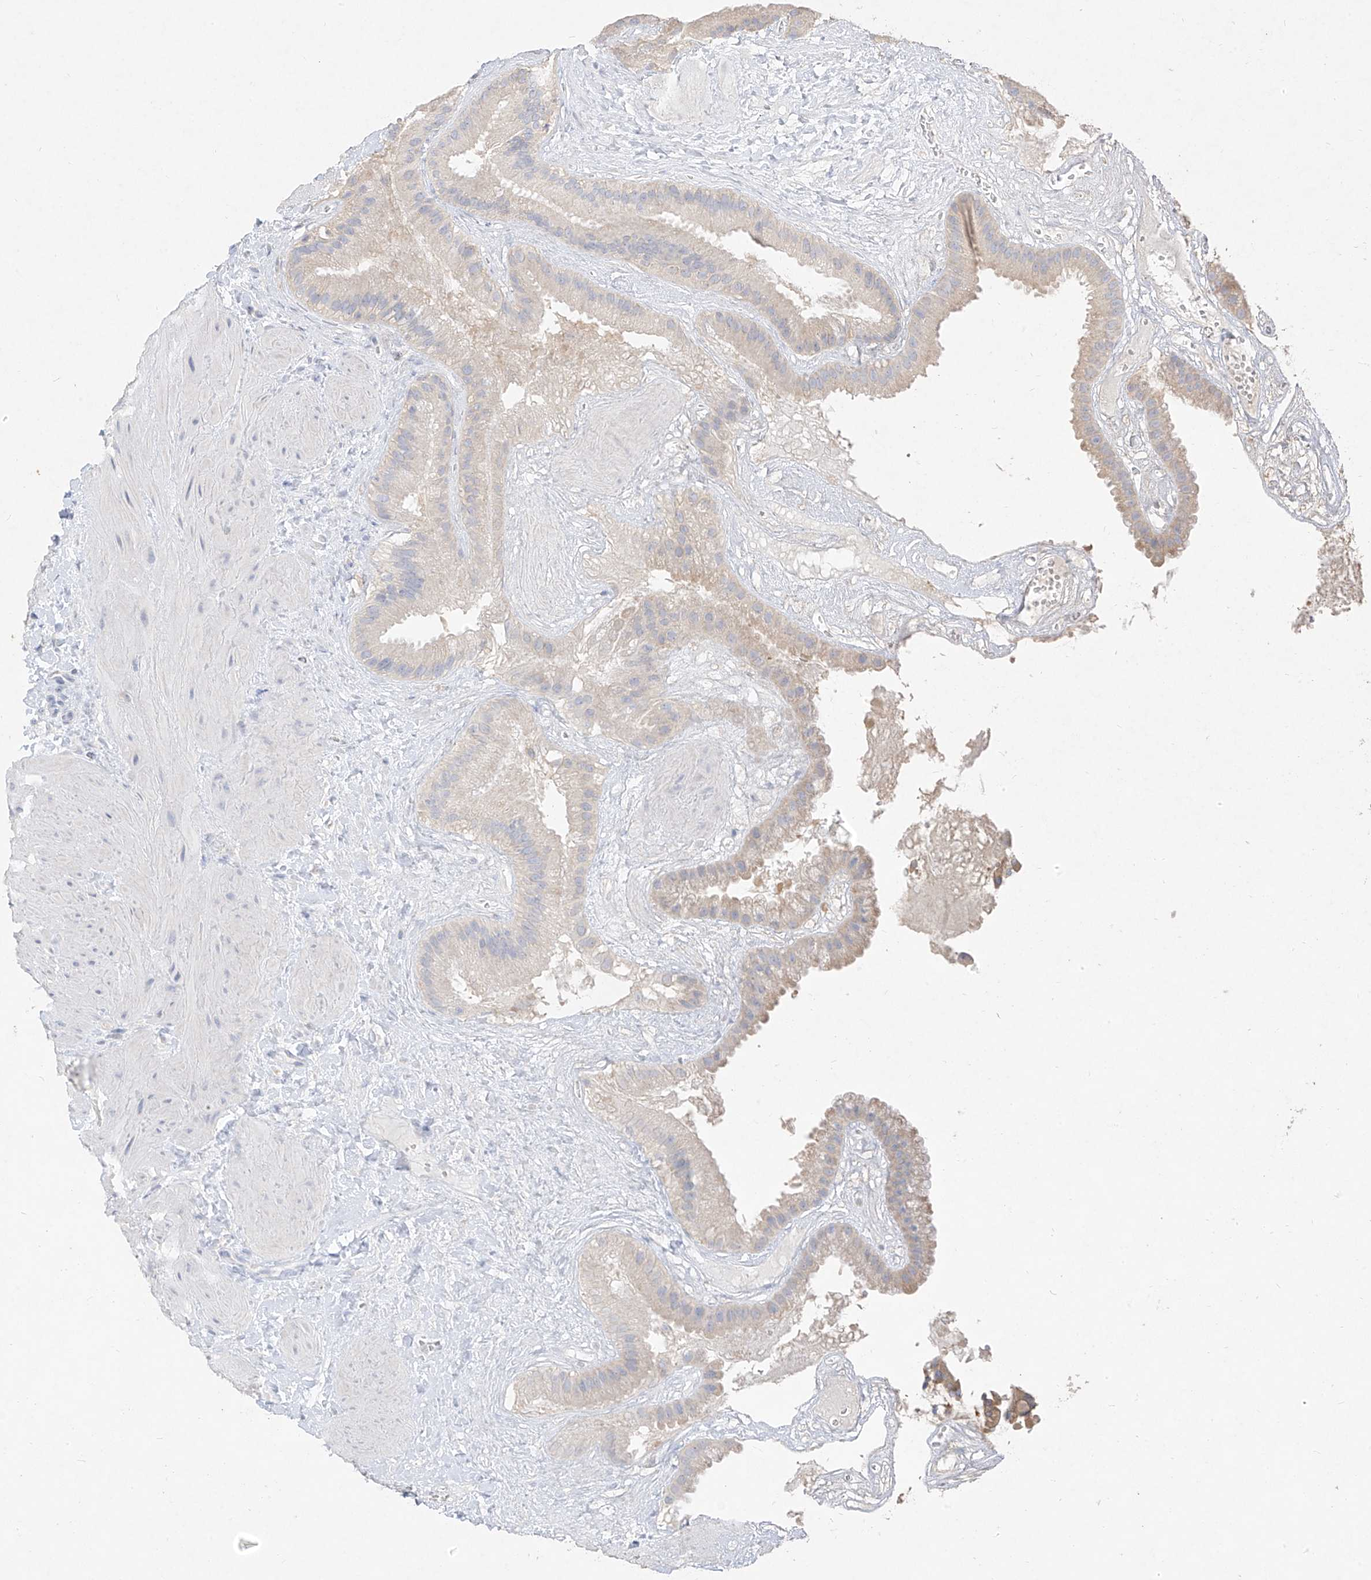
{"staining": {"intensity": "weak", "quantity": "<25%", "location": "cytoplasmic/membranous"}, "tissue": "gallbladder", "cell_type": "Glandular cells", "image_type": "normal", "snomed": [{"axis": "morphology", "description": "Normal tissue, NOS"}, {"axis": "topography", "description": "Gallbladder"}], "caption": "A histopathology image of gallbladder stained for a protein displays no brown staining in glandular cells. (Stains: DAB IHC with hematoxylin counter stain, Microscopy: brightfield microscopy at high magnification).", "gene": "ZZEF1", "patient": {"sex": "male", "age": 55}}